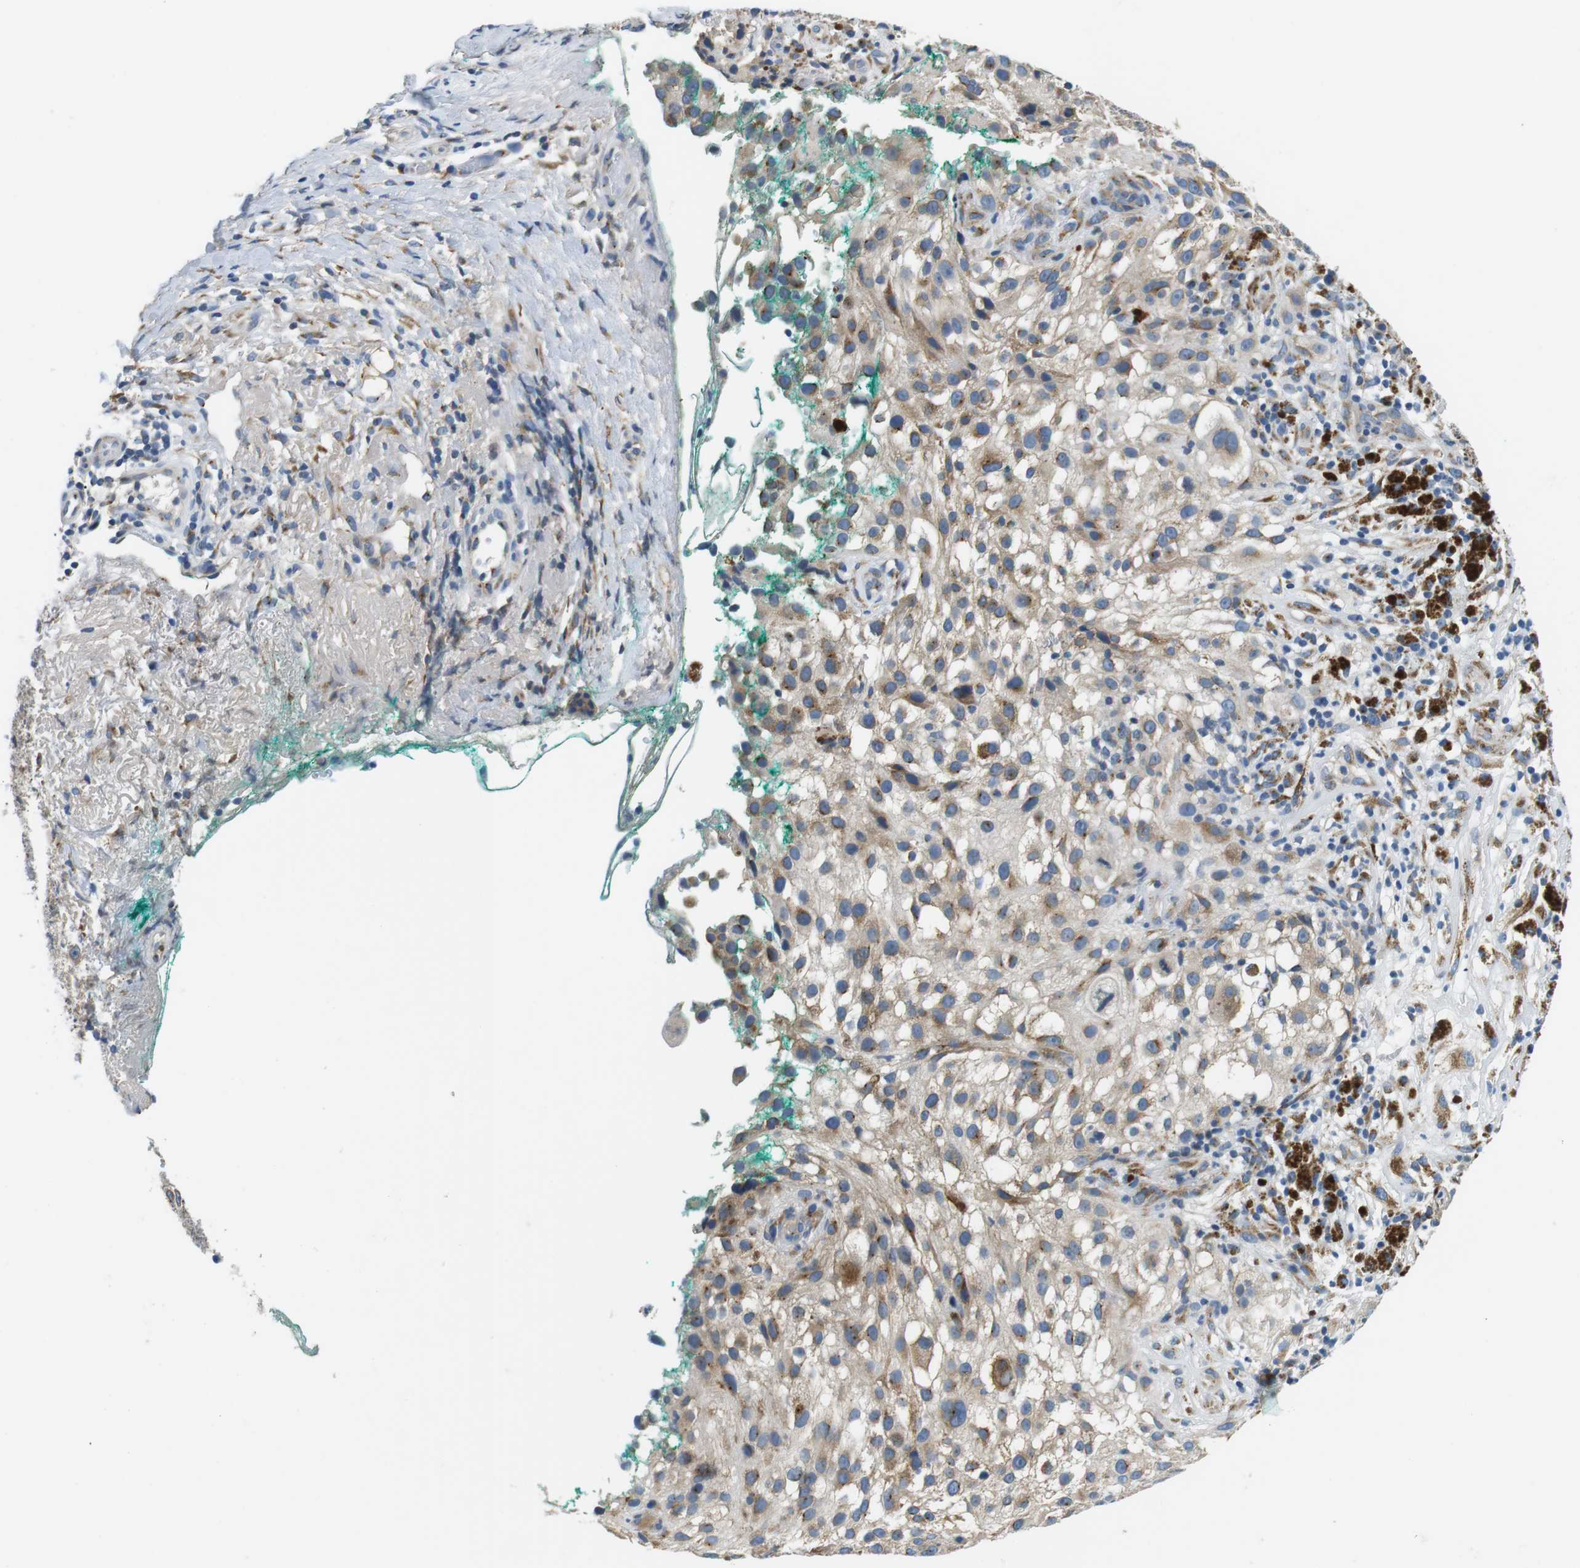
{"staining": {"intensity": "weak", "quantity": ">75%", "location": "cytoplasmic/membranous"}, "tissue": "melanoma", "cell_type": "Tumor cells", "image_type": "cancer", "snomed": [{"axis": "morphology", "description": "Necrosis, NOS"}, {"axis": "morphology", "description": "Malignant melanoma, NOS"}, {"axis": "topography", "description": "Skin"}], "caption": "Protein staining exhibits weak cytoplasmic/membranous expression in about >75% of tumor cells in malignant melanoma.", "gene": "UNC5CL", "patient": {"sex": "female", "age": 87}}